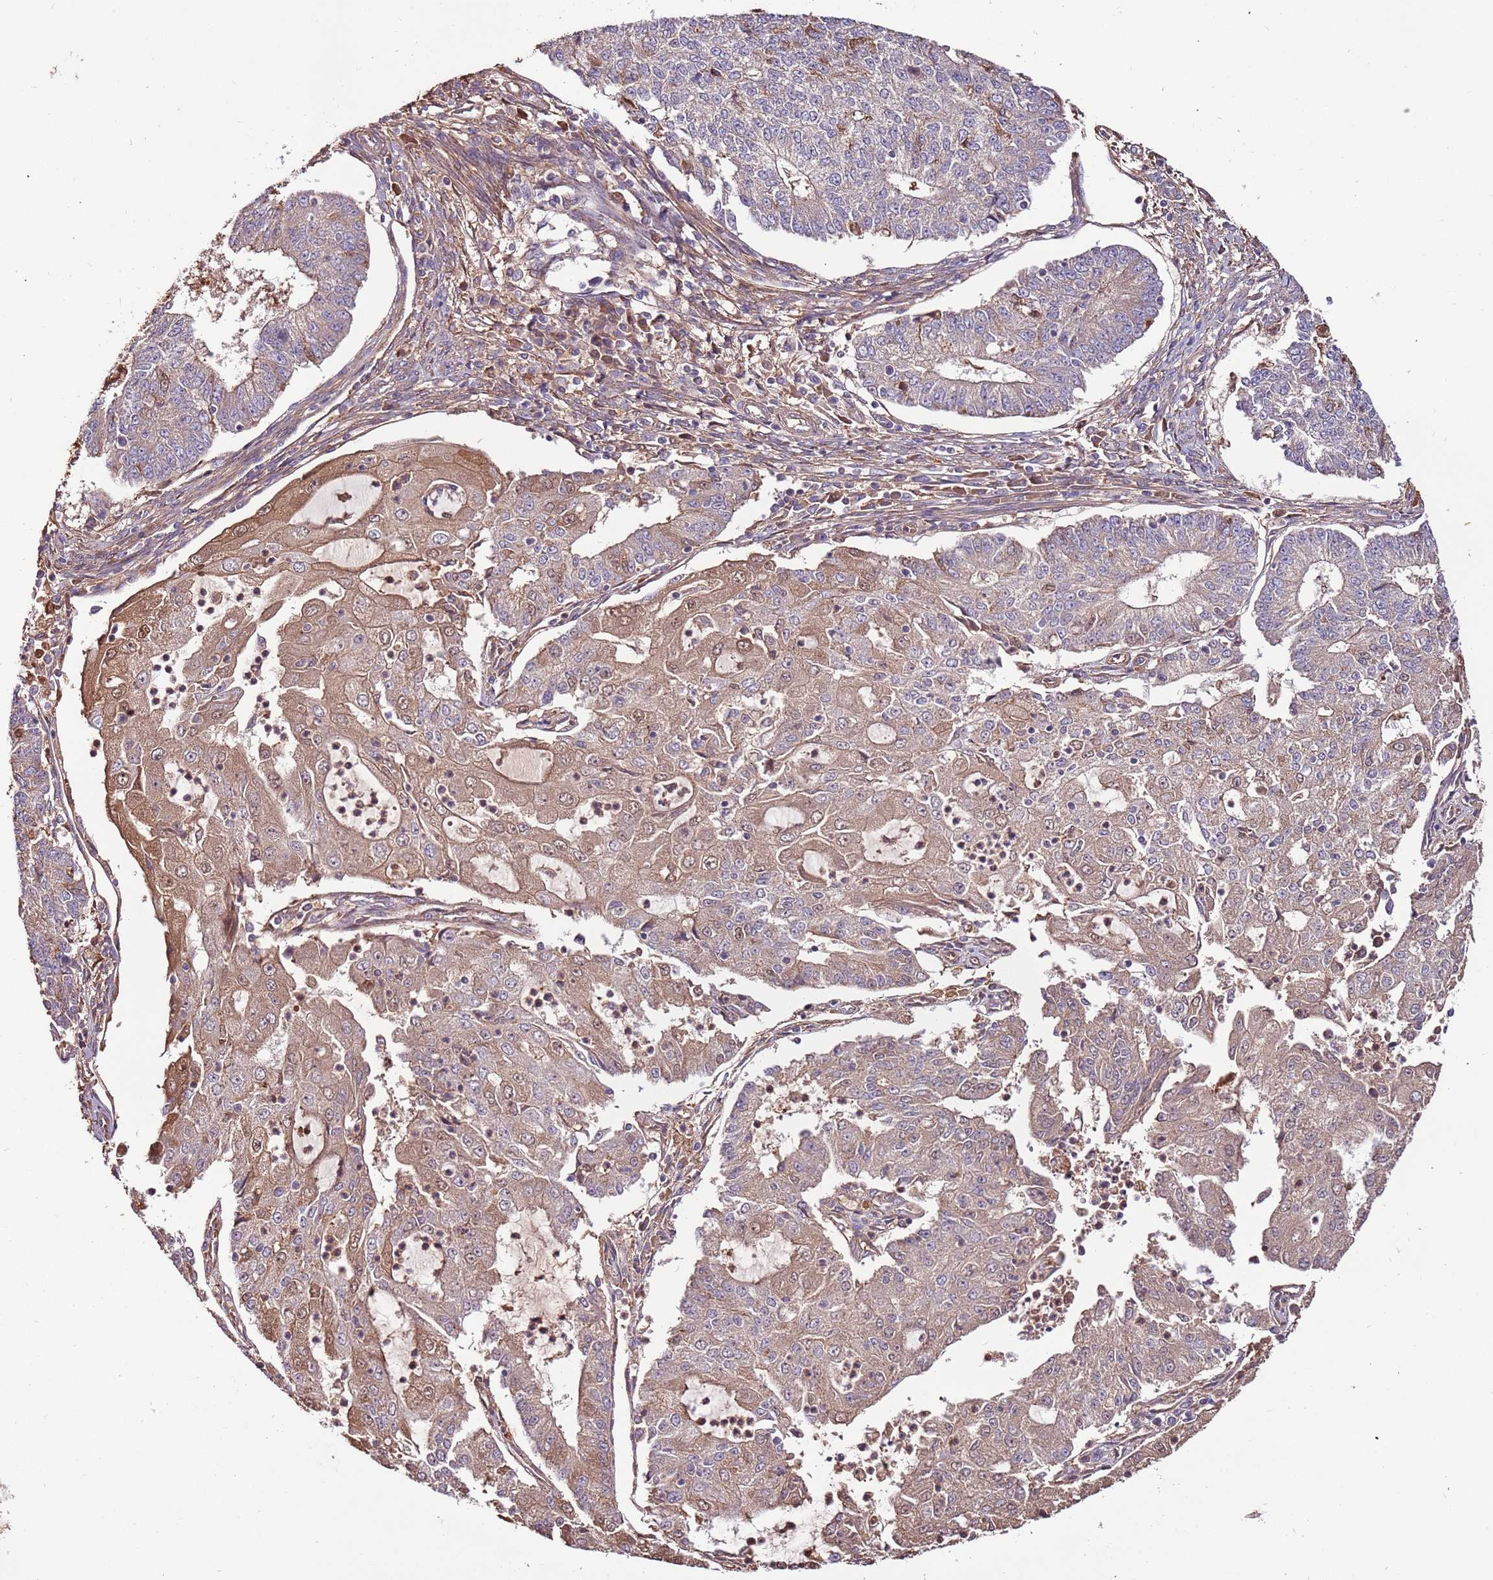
{"staining": {"intensity": "moderate", "quantity": "25%-75%", "location": "cytoplasmic/membranous,nuclear"}, "tissue": "endometrial cancer", "cell_type": "Tumor cells", "image_type": "cancer", "snomed": [{"axis": "morphology", "description": "Adenocarcinoma, NOS"}, {"axis": "topography", "description": "Endometrium"}], "caption": "Immunohistochemistry (IHC) histopathology image of endometrial cancer (adenocarcinoma) stained for a protein (brown), which reveals medium levels of moderate cytoplasmic/membranous and nuclear staining in approximately 25%-75% of tumor cells.", "gene": "DENR", "patient": {"sex": "female", "age": 56}}